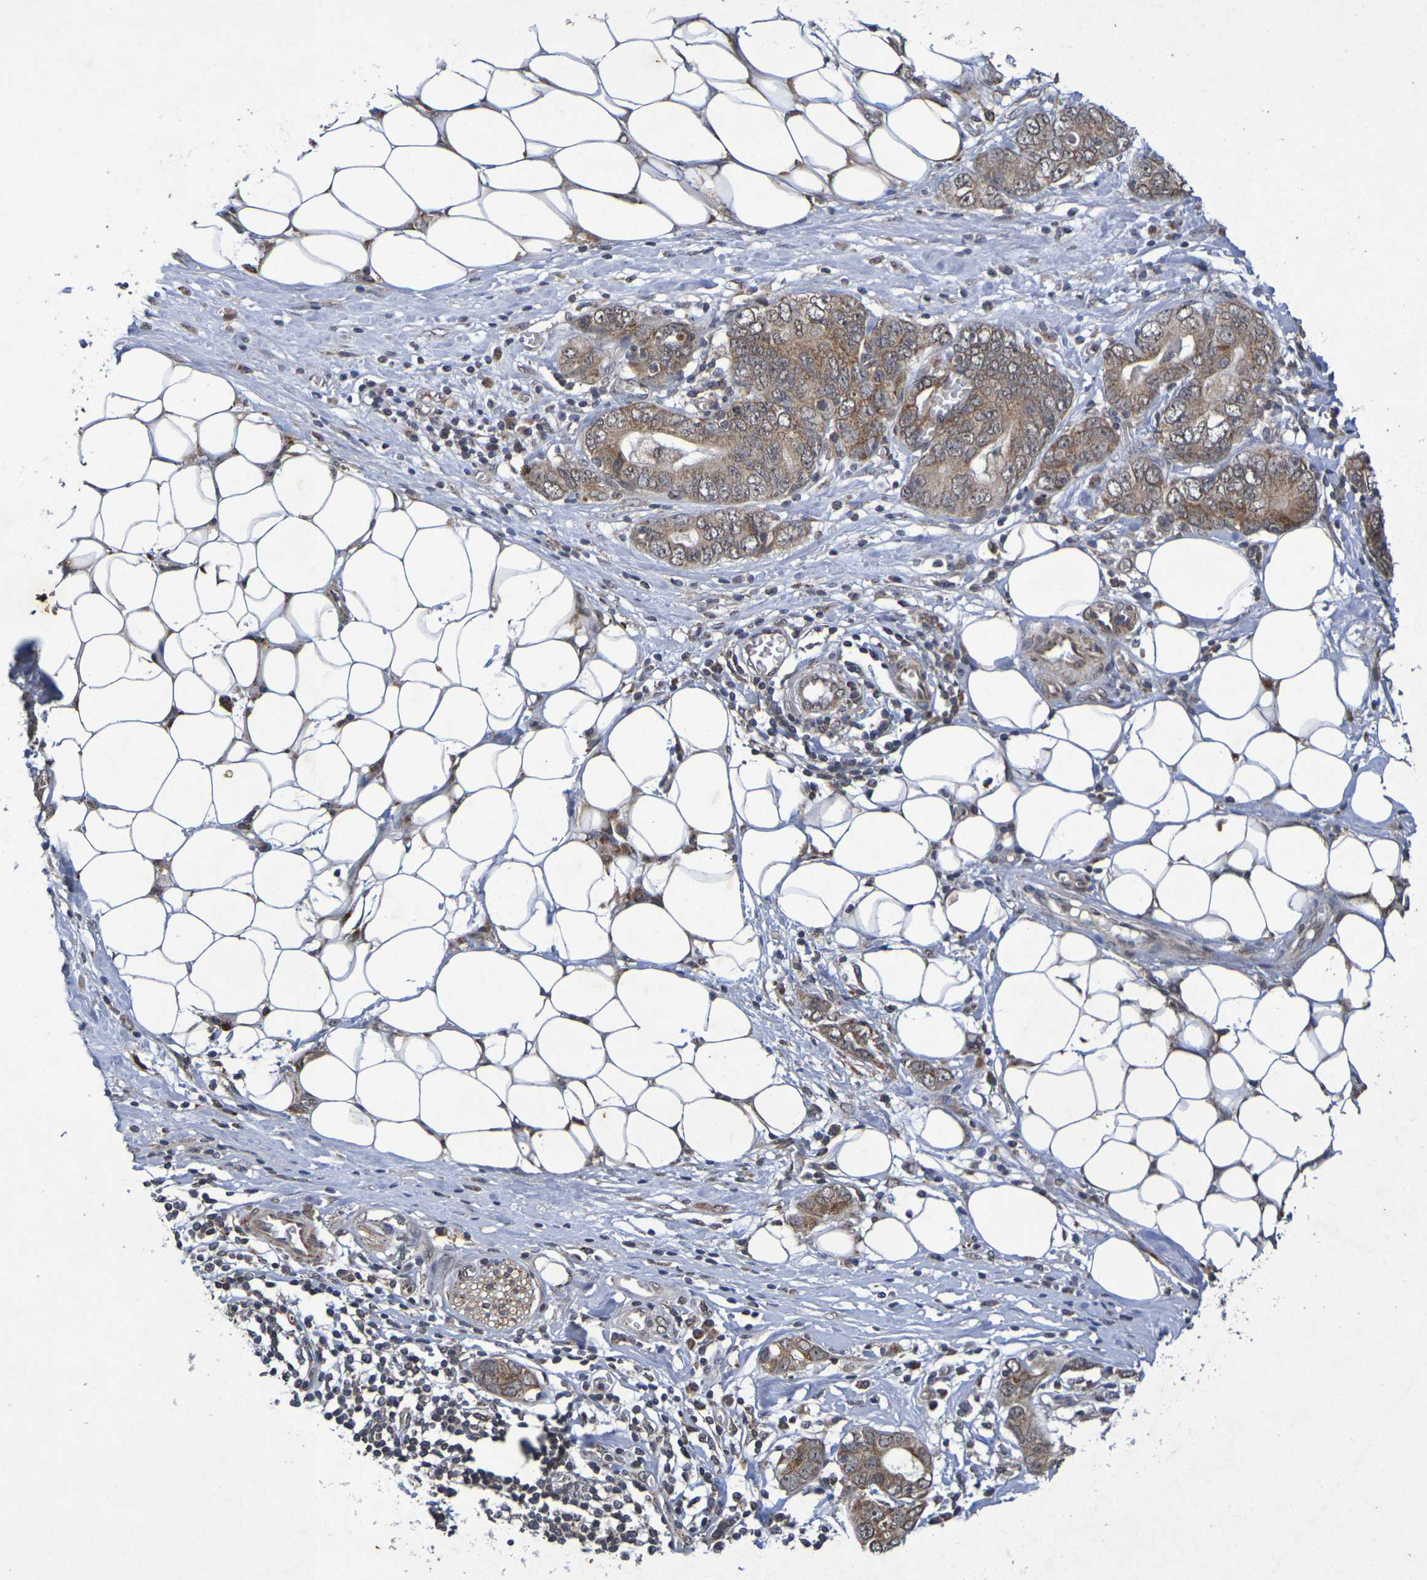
{"staining": {"intensity": "moderate", "quantity": ">75%", "location": "cytoplasmic/membranous,nuclear"}, "tissue": "stomach cancer", "cell_type": "Tumor cells", "image_type": "cancer", "snomed": [{"axis": "morphology", "description": "Adenocarcinoma, NOS"}, {"axis": "topography", "description": "Stomach, lower"}], "caption": "Moderate cytoplasmic/membranous and nuclear expression is identified in approximately >75% of tumor cells in stomach cancer.", "gene": "GUCY1A2", "patient": {"sex": "female", "age": 93}}